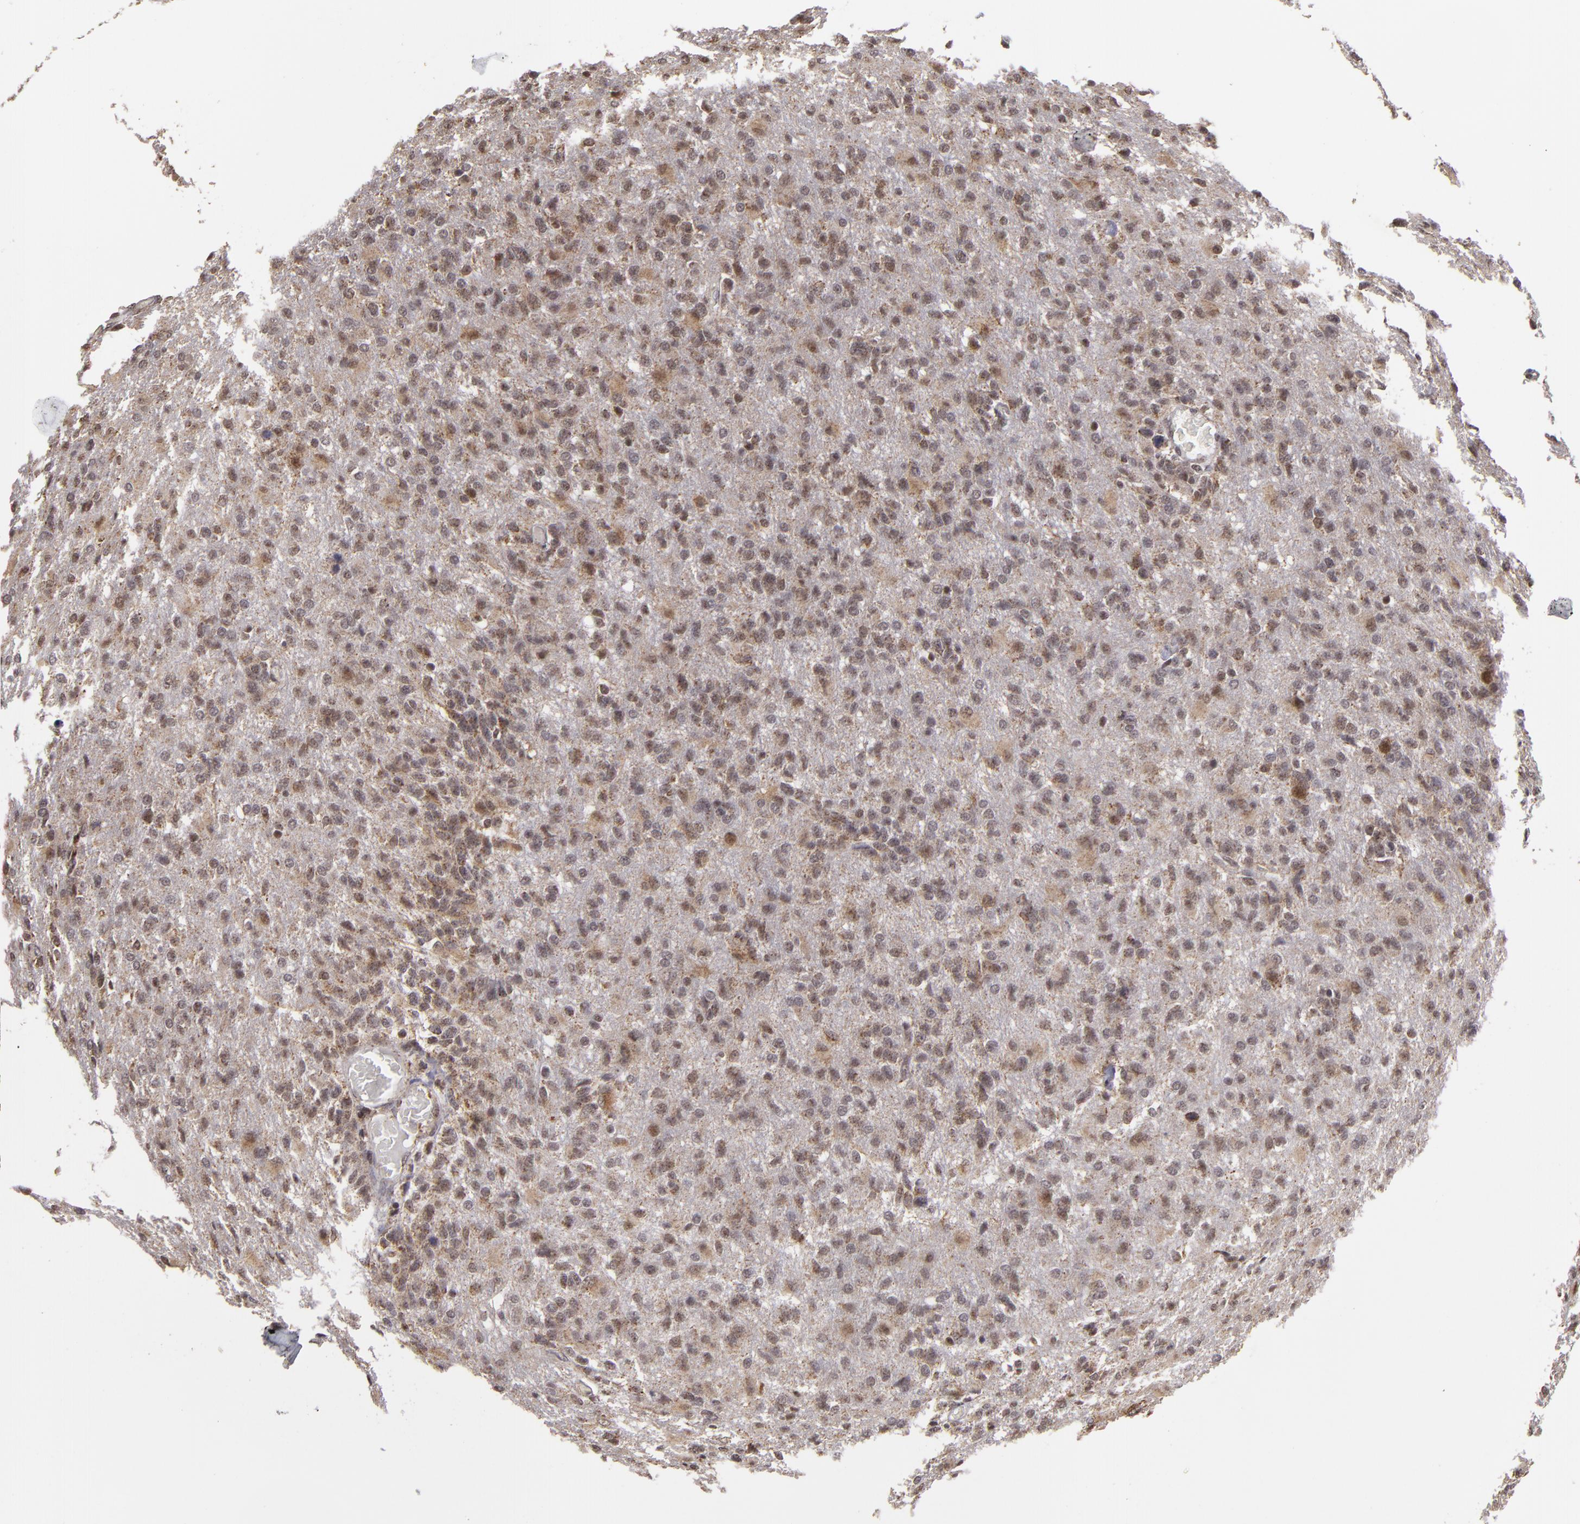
{"staining": {"intensity": "weak", "quantity": "25%-75%", "location": "nuclear"}, "tissue": "glioma", "cell_type": "Tumor cells", "image_type": "cancer", "snomed": [{"axis": "morphology", "description": "Glioma, malignant, High grade"}, {"axis": "topography", "description": "Brain"}], "caption": "Glioma was stained to show a protein in brown. There is low levels of weak nuclear staining in approximately 25%-75% of tumor cells.", "gene": "MXD1", "patient": {"sex": "male", "age": 68}}